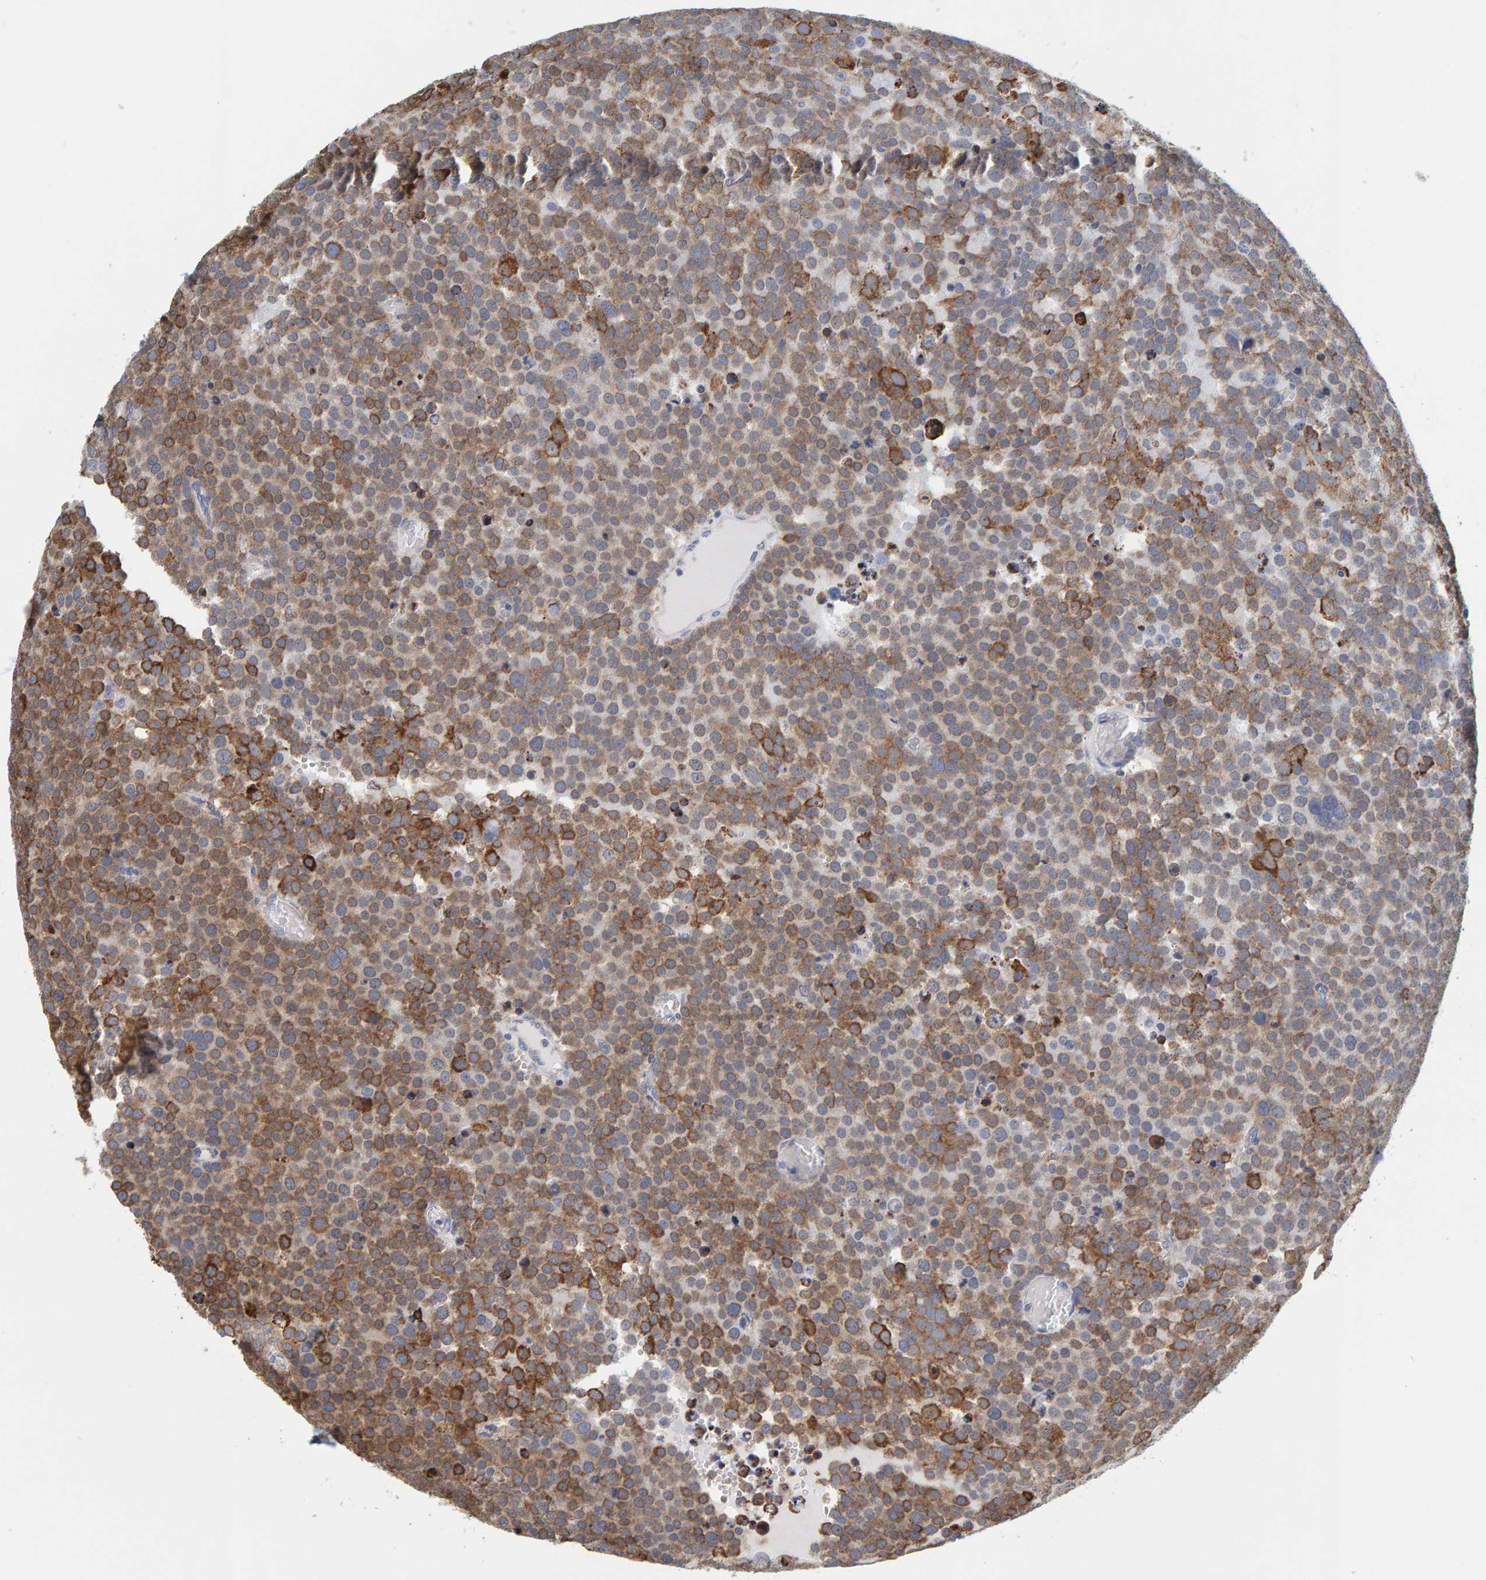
{"staining": {"intensity": "moderate", "quantity": ">75%", "location": "cytoplasmic/membranous"}, "tissue": "testis cancer", "cell_type": "Tumor cells", "image_type": "cancer", "snomed": [{"axis": "morphology", "description": "Seminoma, NOS"}, {"axis": "topography", "description": "Testis"}], "caption": "DAB immunohistochemical staining of testis cancer exhibits moderate cytoplasmic/membranous protein expression in about >75% of tumor cells. The staining was performed using DAB (3,3'-diaminobenzidine) to visualize the protein expression in brown, while the nuclei were stained in blue with hematoxylin (Magnification: 20x).", "gene": "SGPL1", "patient": {"sex": "male", "age": 71}}